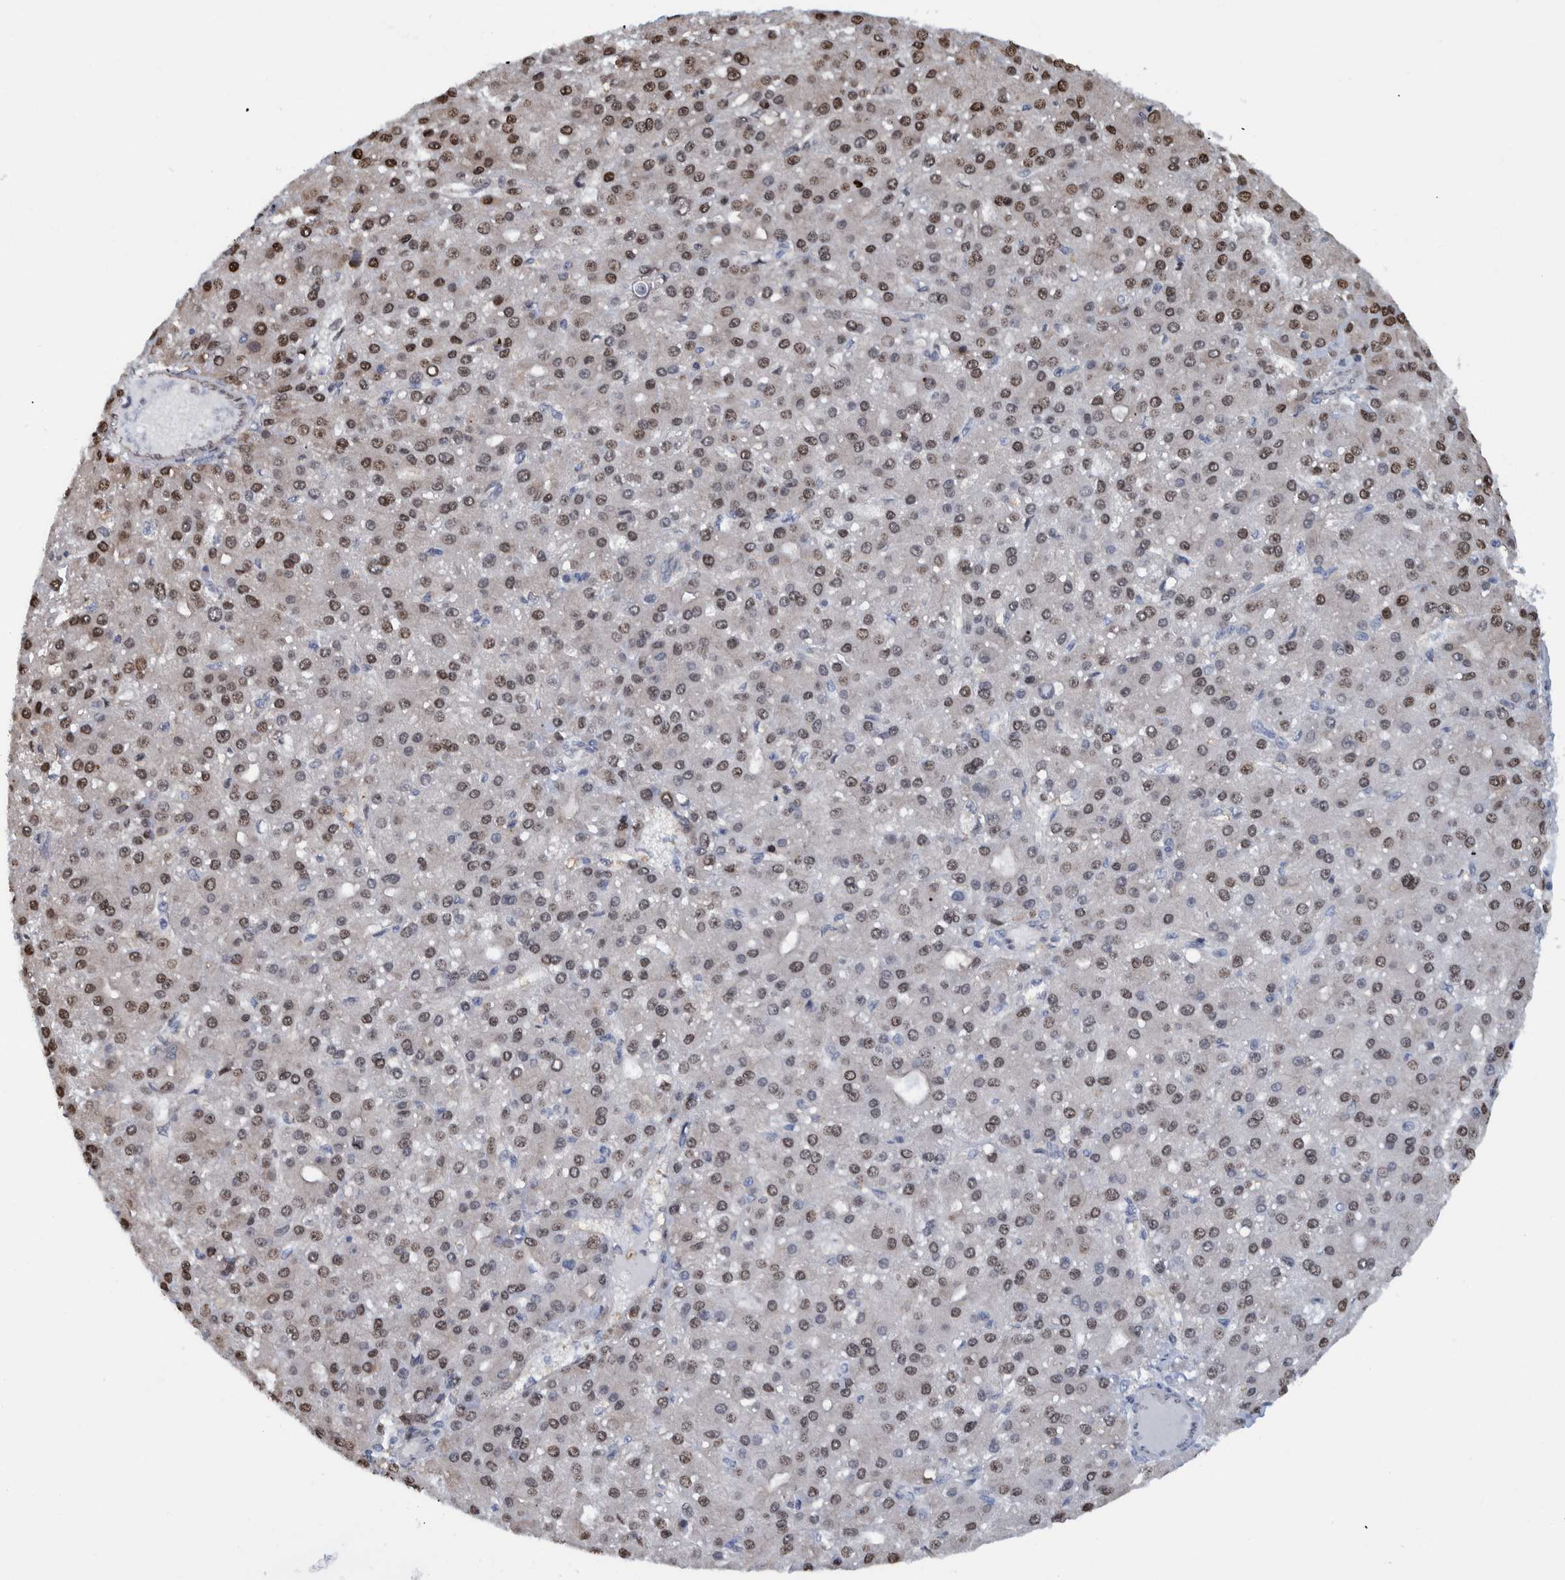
{"staining": {"intensity": "strong", "quantity": "25%-75%", "location": "nuclear"}, "tissue": "liver cancer", "cell_type": "Tumor cells", "image_type": "cancer", "snomed": [{"axis": "morphology", "description": "Carcinoma, Hepatocellular, NOS"}, {"axis": "topography", "description": "Liver"}], "caption": "A high amount of strong nuclear staining is identified in about 25%-75% of tumor cells in liver cancer (hepatocellular carcinoma) tissue.", "gene": "HEATR9", "patient": {"sex": "male", "age": 67}}